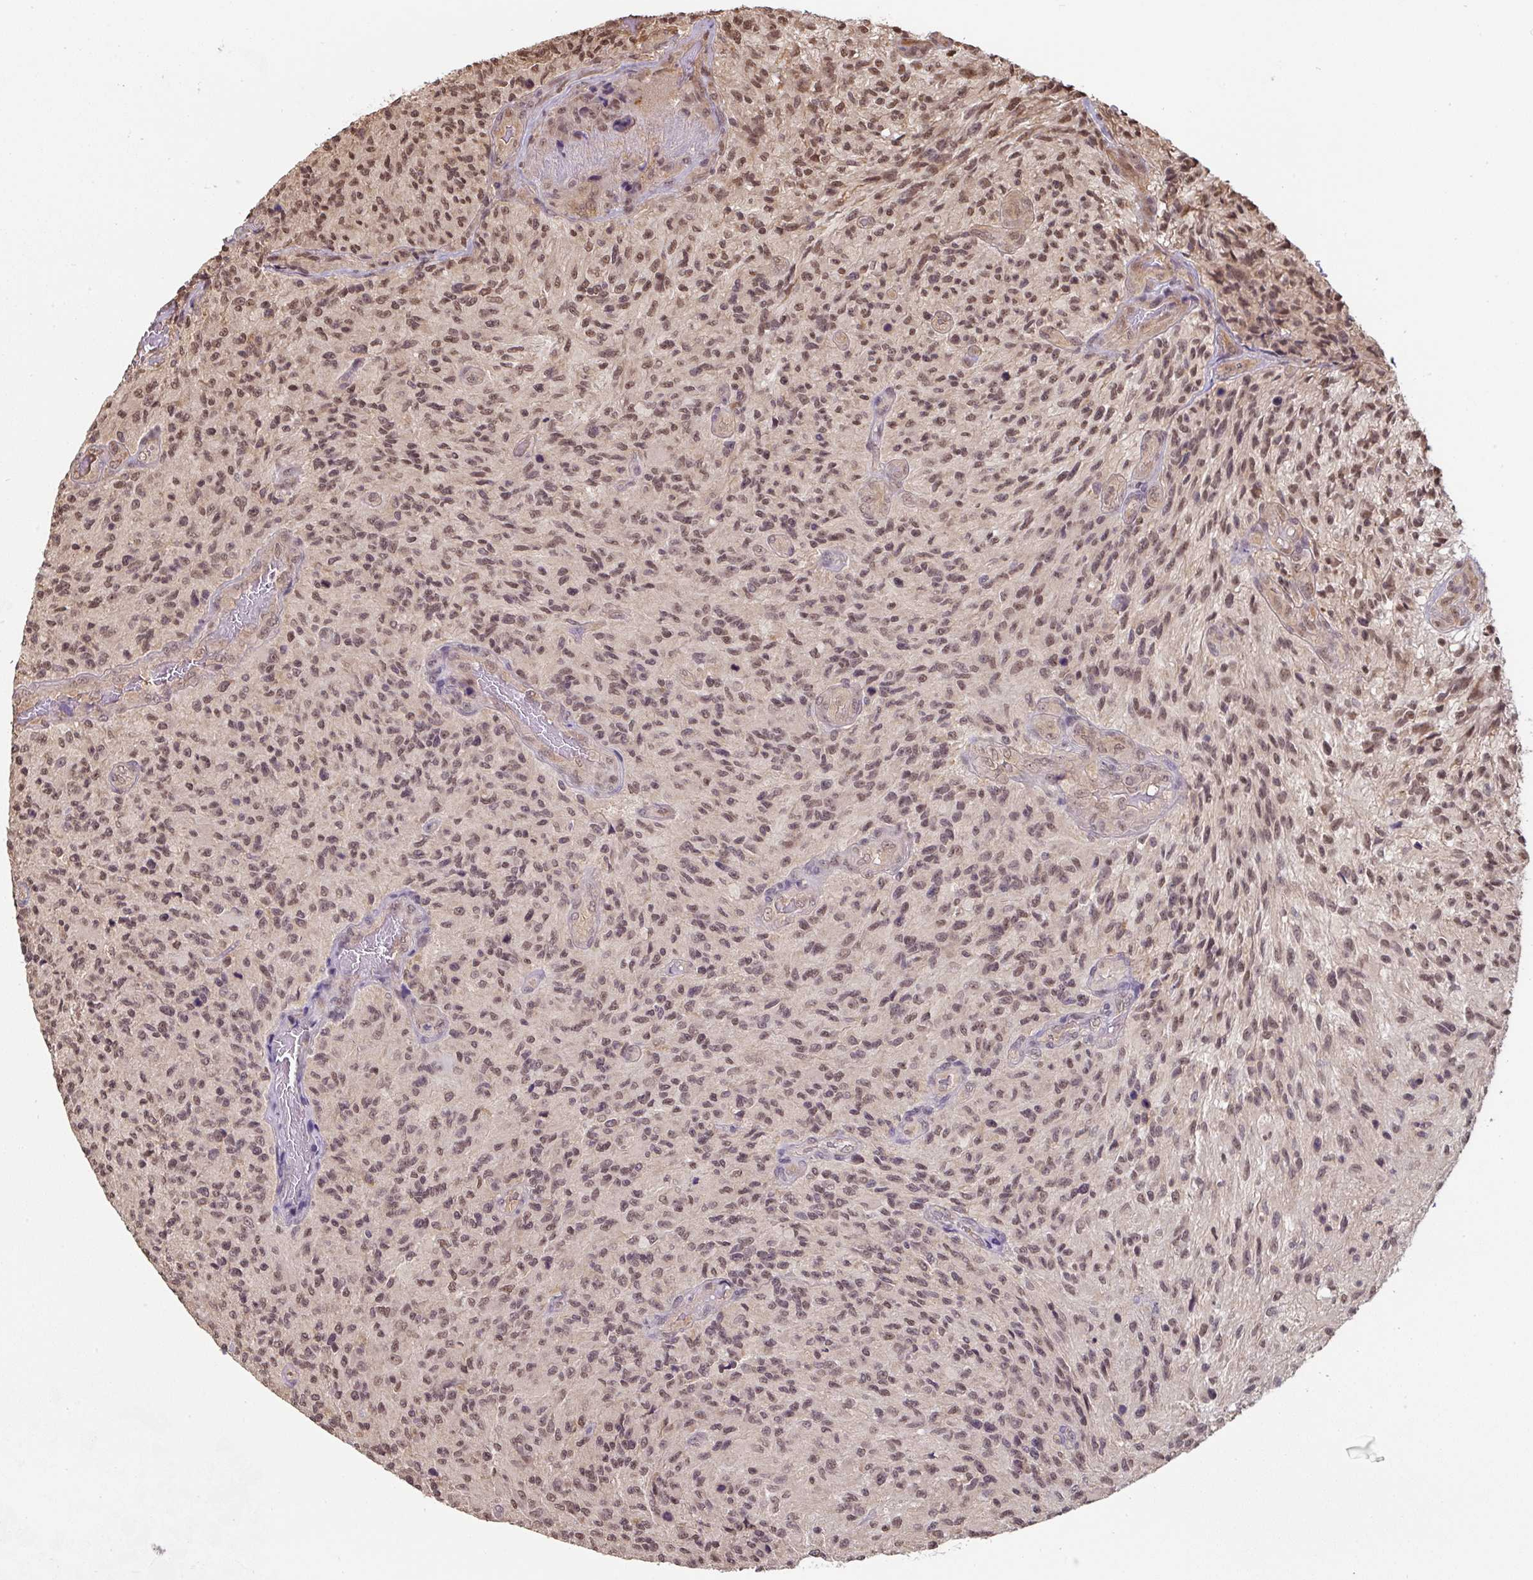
{"staining": {"intensity": "moderate", "quantity": ">75%", "location": "nuclear"}, "tissue": "glioma", "cell_type": "Tumor cells", "image_type": "cancer", "snomed": [{"axis": "morphology", "description": "Normal tissue, NOS"}, {"axis": "morphology", "description": "Glioma, malignant, High grade"}, {"axis": "topography", "description": "Cerebral cortex"}], "caption": "Moderate nuclear protein staining is seen in about >75% of tumor cells in glioma. The protein is shown in brown color, while the nuclei are stained blue.", "gene": "ST13", "patient": {"sex": "male", "age": 56}}